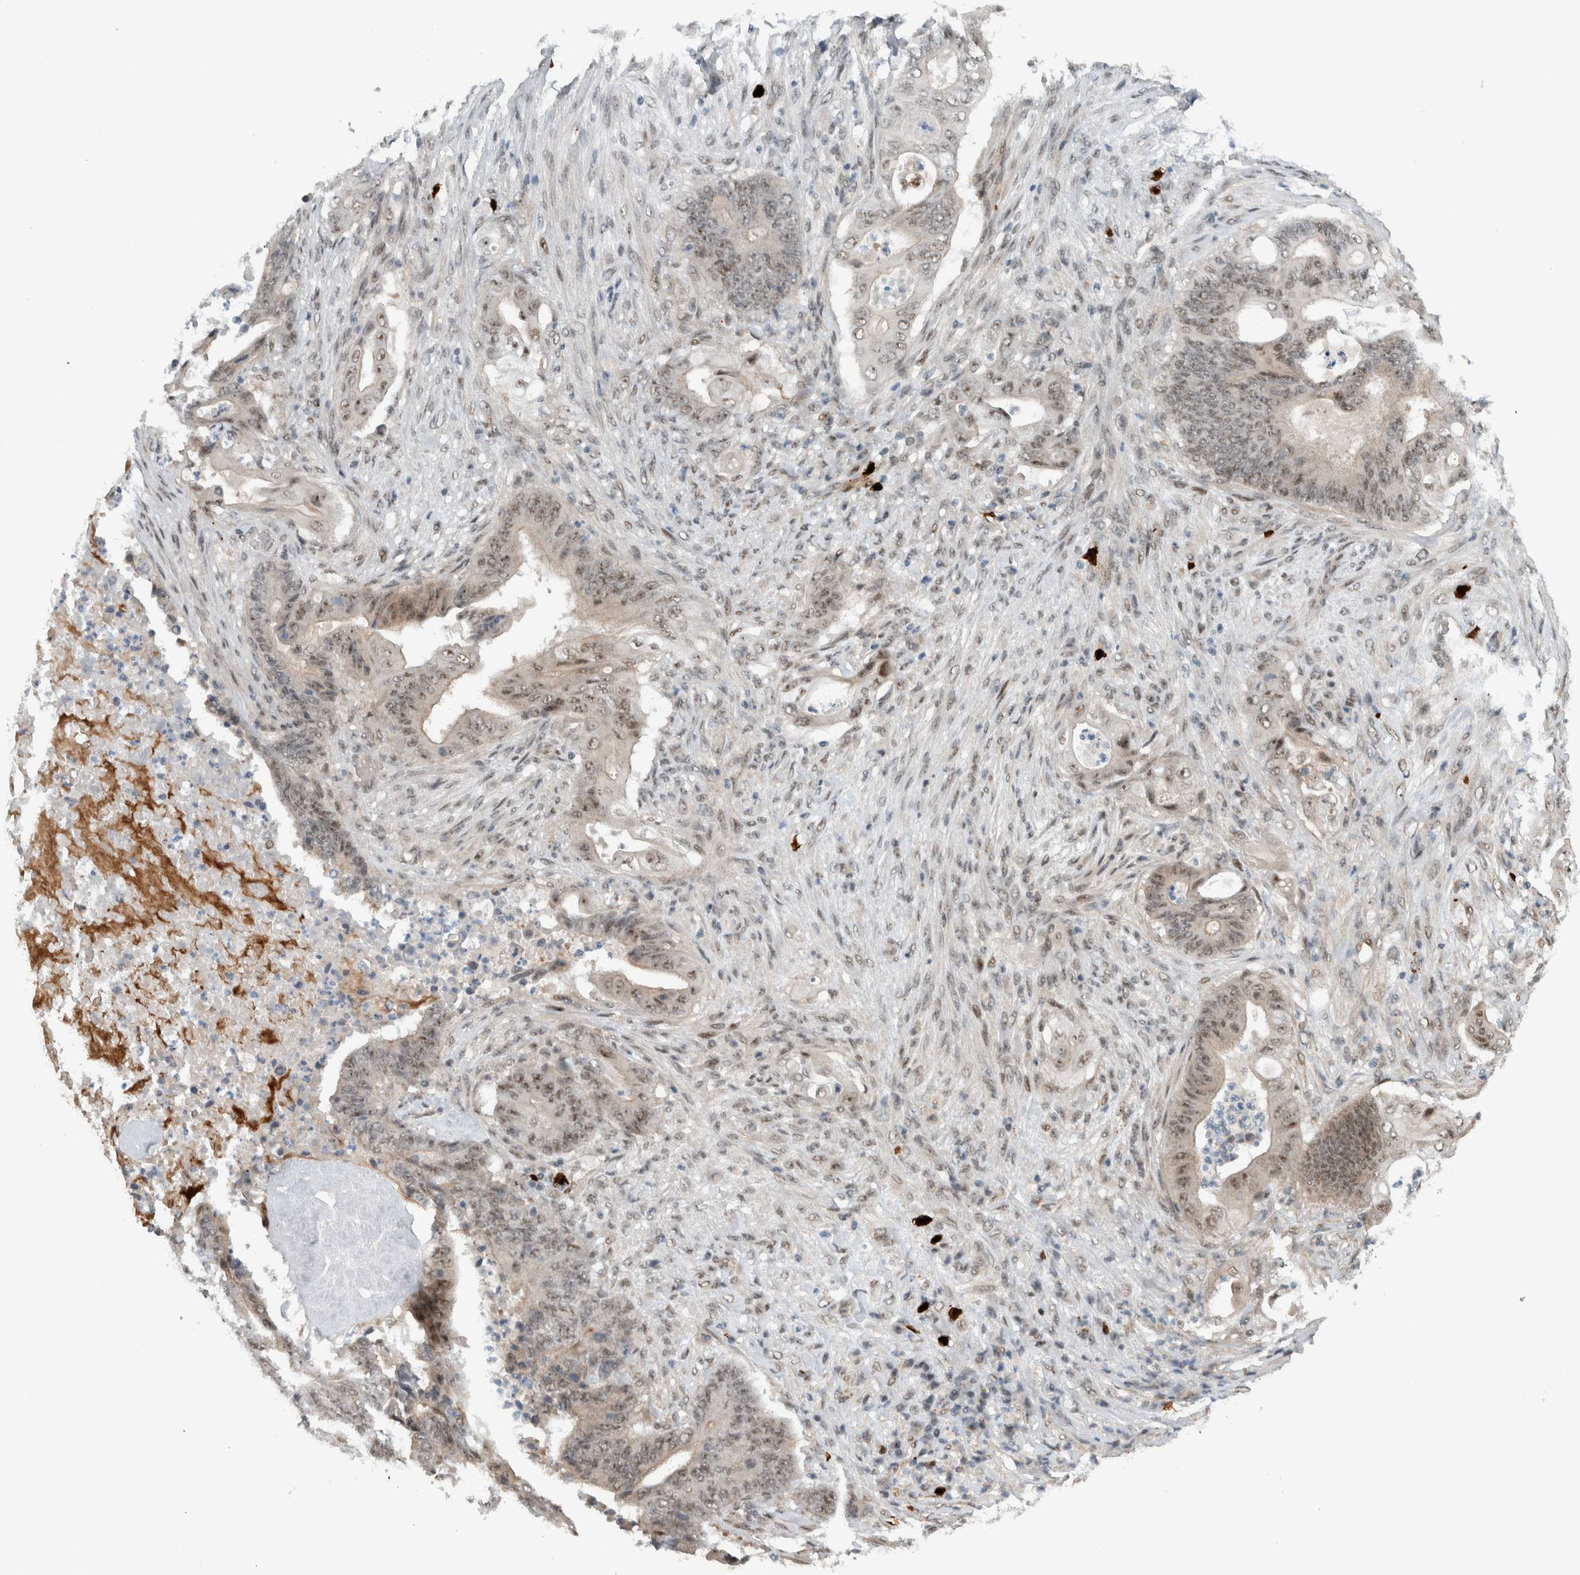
{"staining": {"intensity": "moderate", "quantity": "25%-75%", "location": "nuclear"}, "tissue": "stomach cancer", "cell_type": "Tumor cells", "image_type": "cancer", "snomed": [{"axis": "morphology", "description": "Adenocarcinoma, NOS"}, {"axis": "topography", "description": "Stomach"}], "caption": "This histopathology image displays immunohistochemistry (IHC) staining of human stomach cancer (adenocarcinoma), with medium moderate nuclear expression in about 25%-75% of tumor cells.", "gene": "ZFP91", "patient": {"sex": "female", "age": 73}}